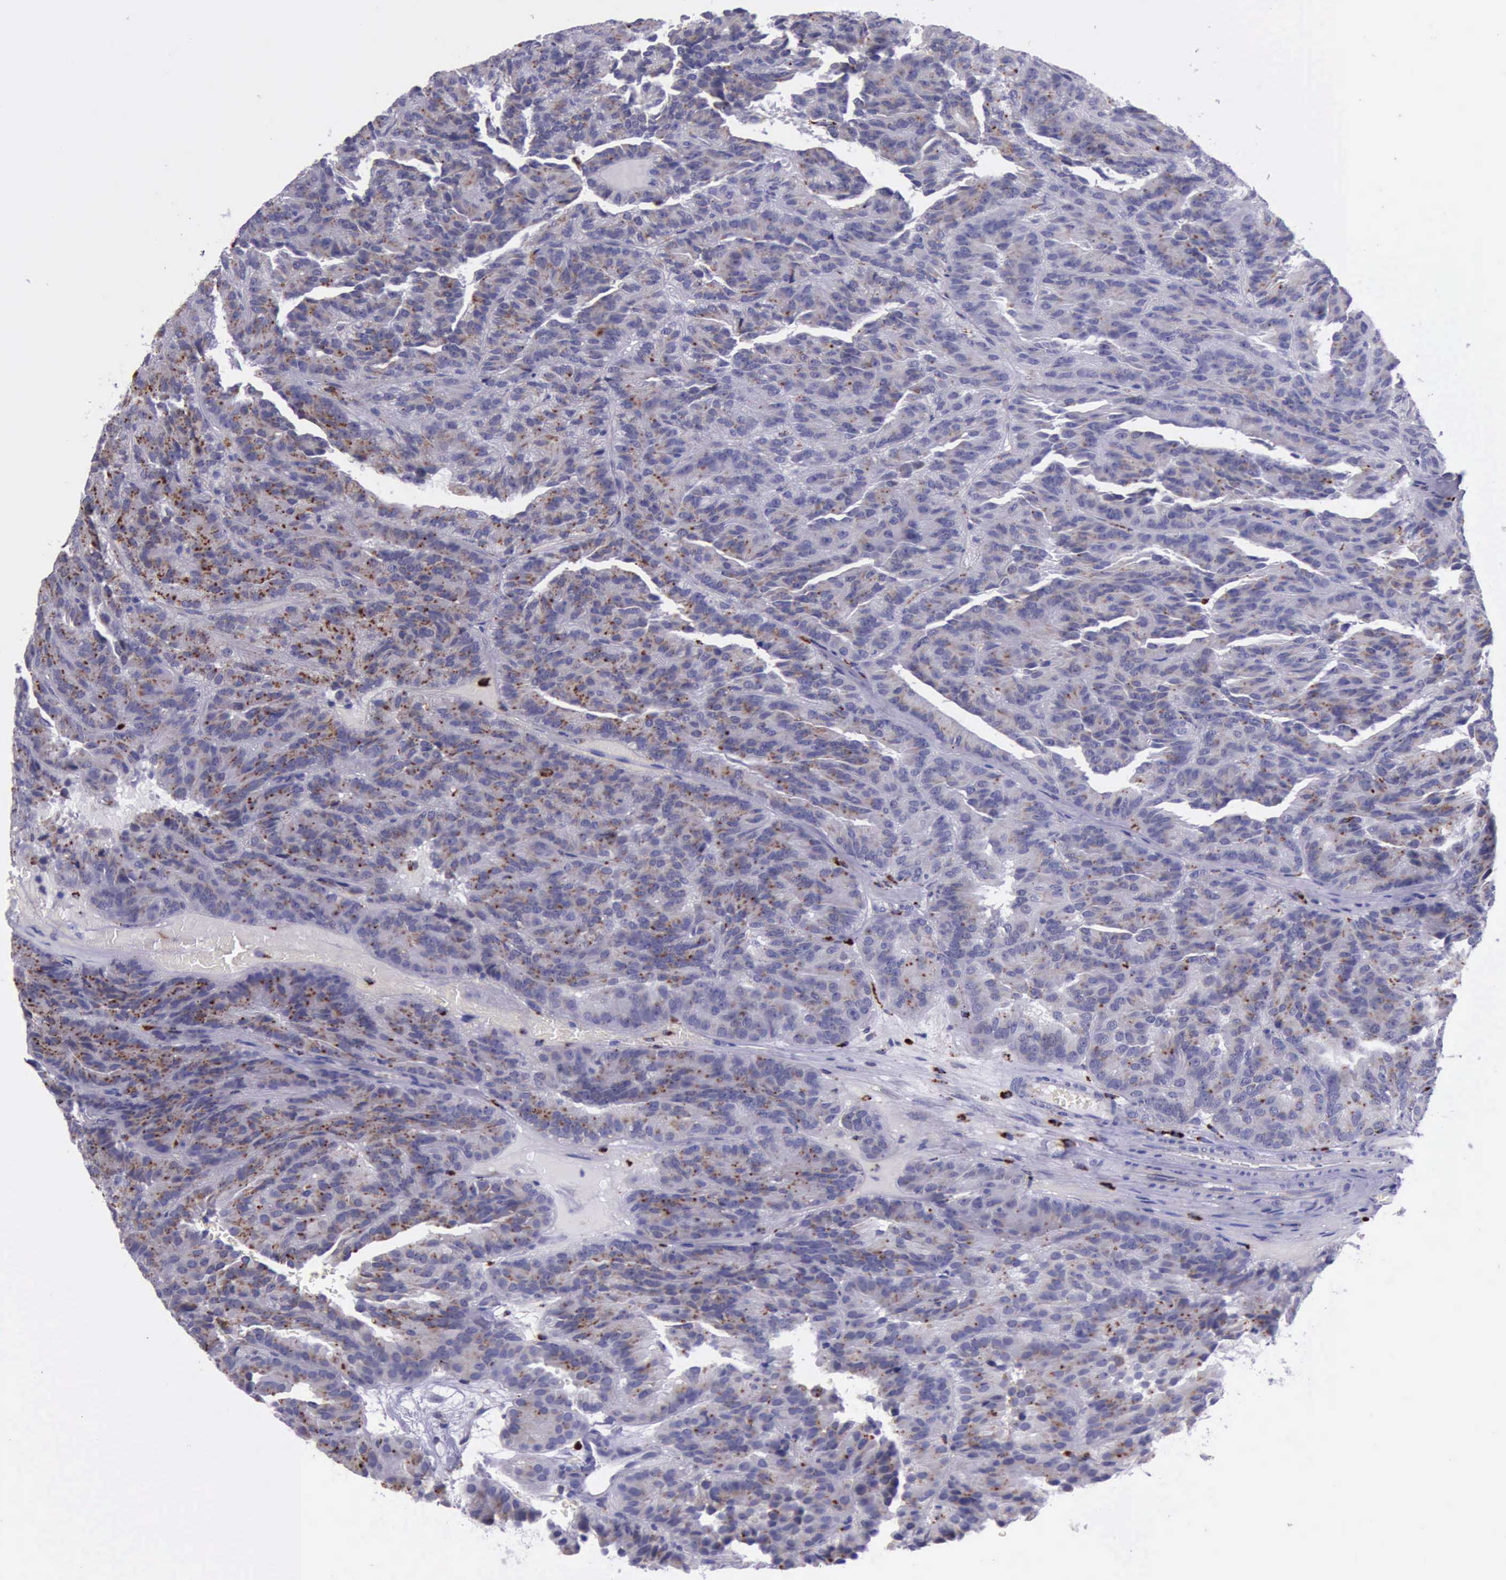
{"staining": {"intensity": "moderate", "quantity": "25%-75%", "location": "cytoplasmic/membranous"}, "tissue": "renal cancer", "cell_type": "Tumor cells", "image_type": "cancer", "snomed": [{"axis": "morphology", "description": "Adenocarcinoma, NOS"}, {"axis": "topography", "description": "Kidney"}], "caption": "Immunohistochemical staining of human renal cancer displays medium levels of moderate cytoplasmic/membranous protein expression in about 25%-75% of tumor cells.", "gene": "GLA", "patient": {"sex": "male", "age": 46}}